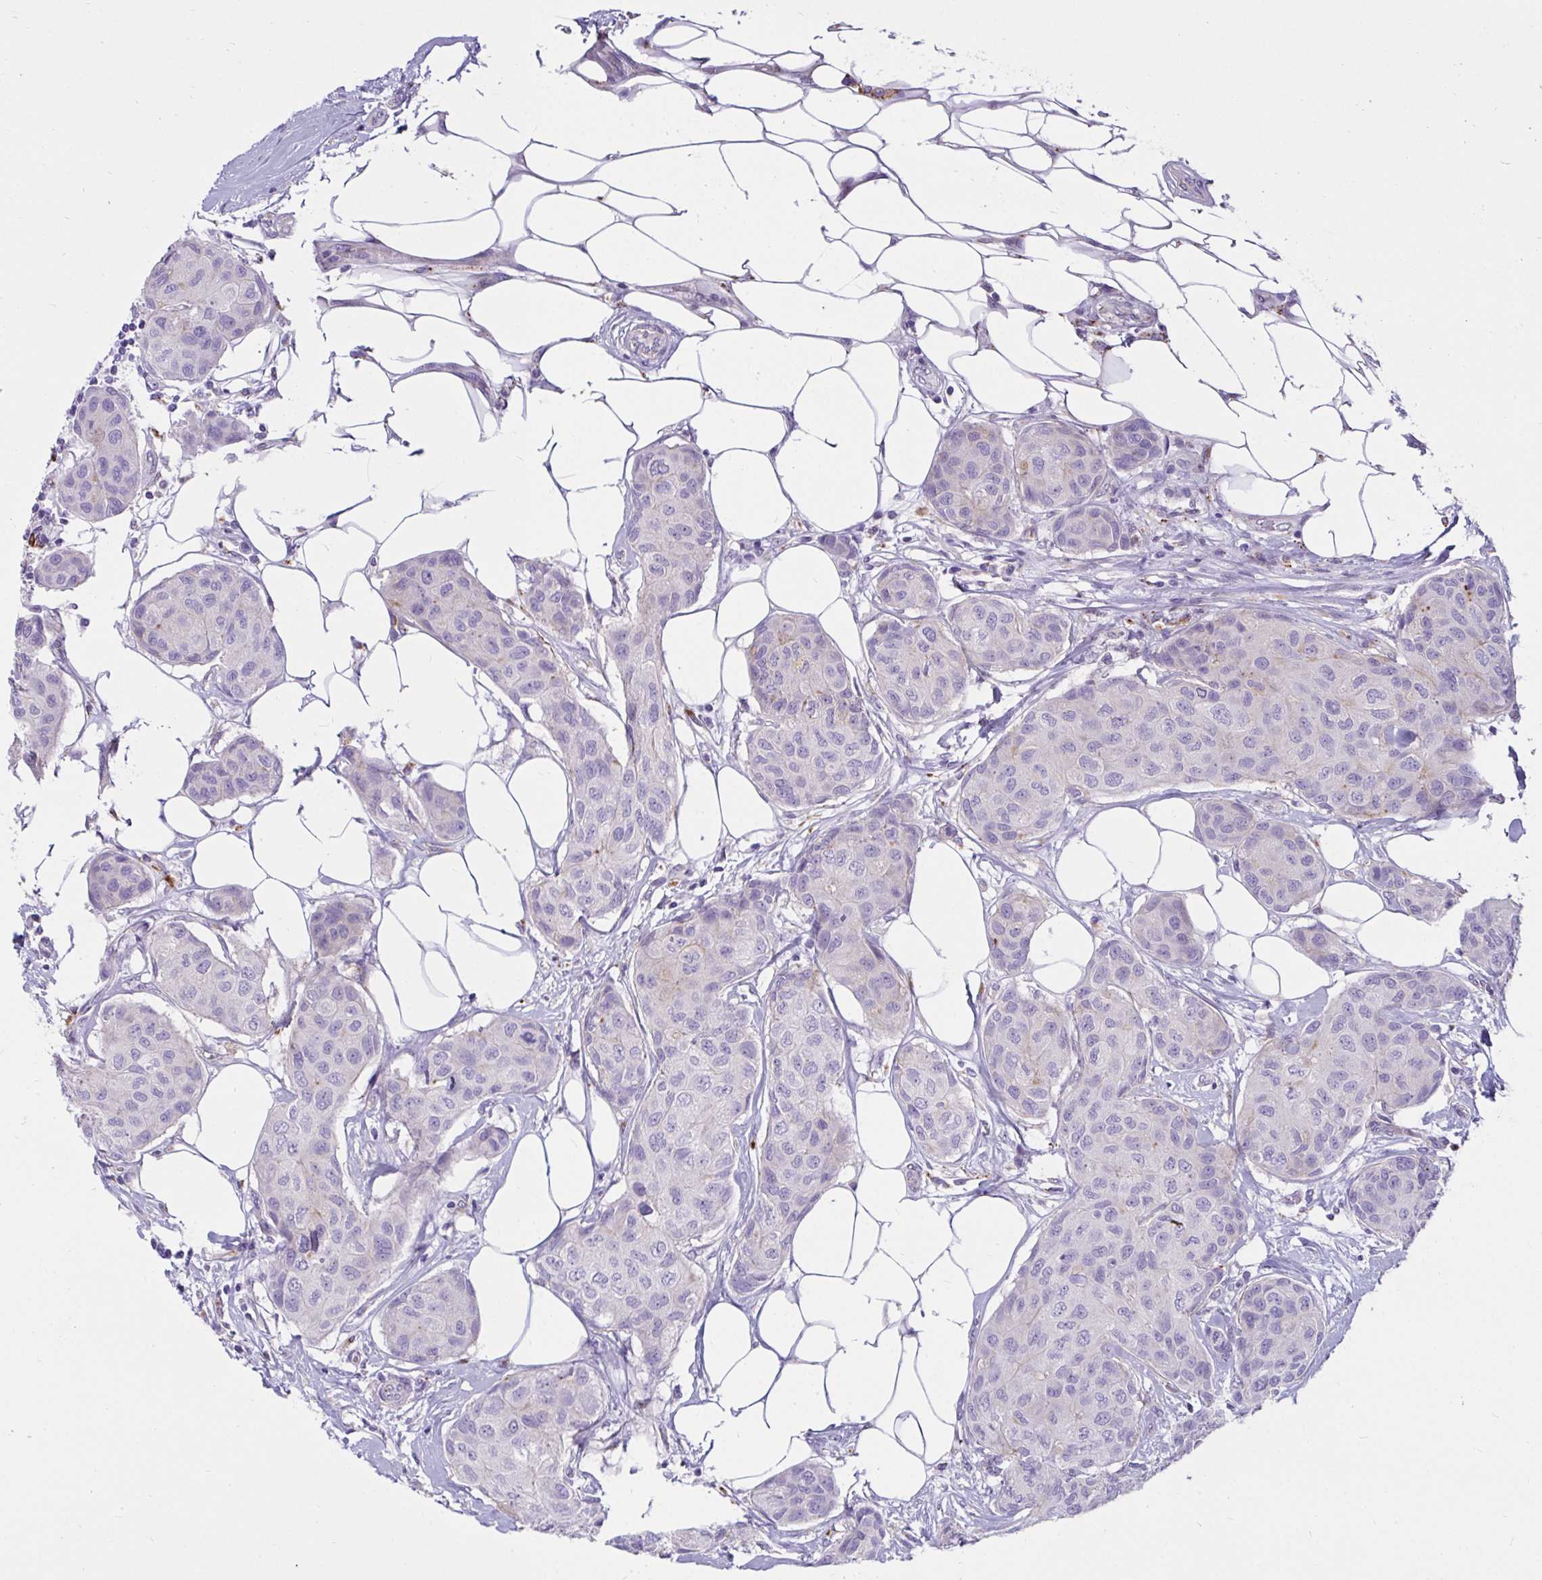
{"staining": {"intensity": "negative", "quantity": "none", "location": "none"}, "tissue": "breast cancer", "cell_type": "Tumor cells", "image_type": "cancer", "snomed": [{"axis": "morphology", "description": "Duct carcinoma"}, {"axis": "topography", "description": "Breast"}, {"axis": "topography", "description": "Lymph node"}], "caption": "IHC of breast cancer (infiltrating ductal carcinoma) displays no expression in tumor cells.", "gene": "CTSZ", "patient": {"sex": "female", "age": 80}}